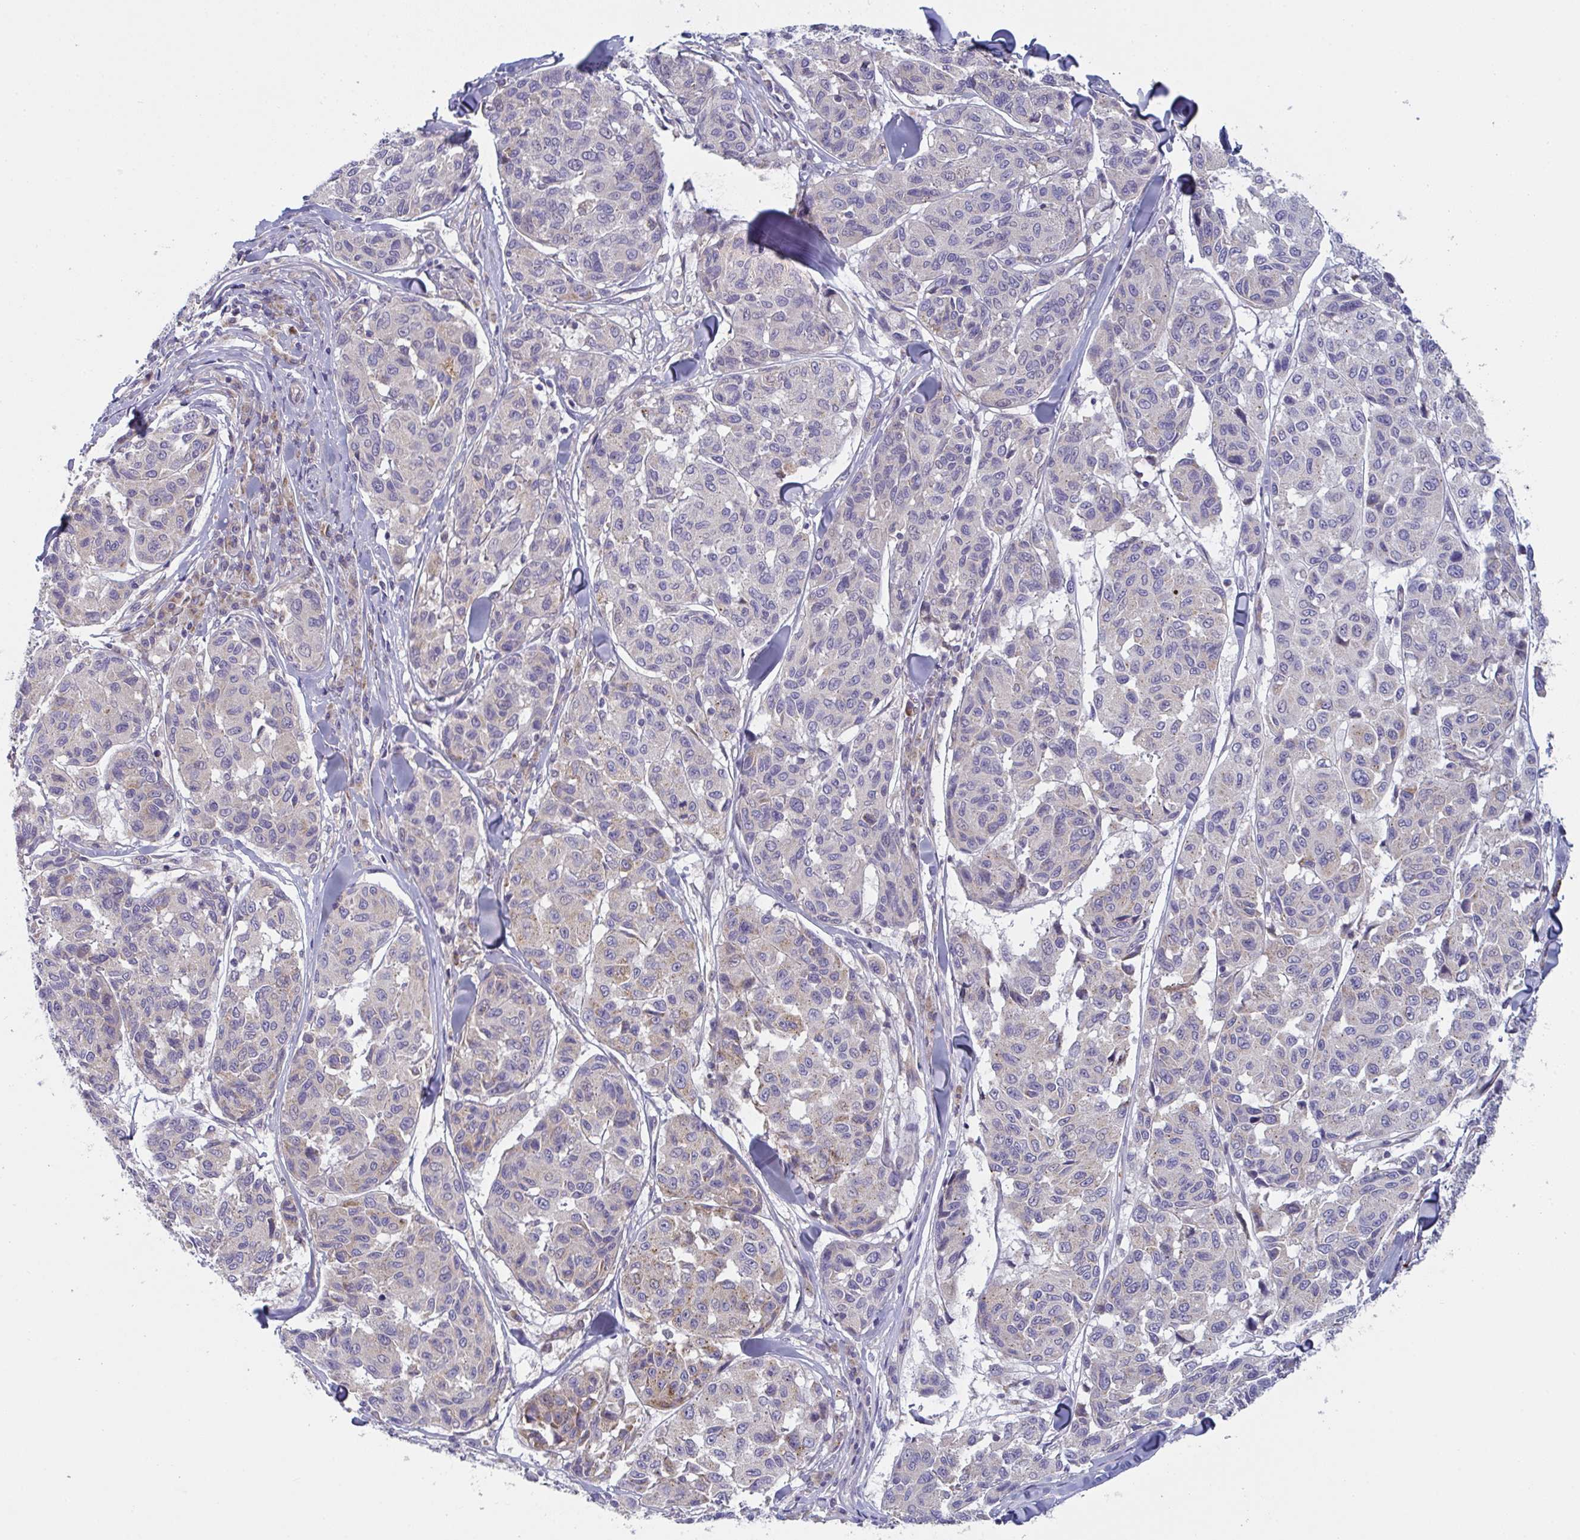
{"staining": {"intensity": "moderate", "quantity": "<25%", "location": "cytoplasmic/membranous"}, "tissue": "melanoma", "cell_type": "Tumor cells", "image_type": "cancer", "snomed": [{"axis": "morphology", "description": "Malignant melanoma, NOS"}, {"axis": "topography", "description": "Skin"}], "caption": "A brown stain shows moderate cytoplasmic/membranous positivity of a protein in melanoma tumor cells.", "gene": "MRPS2", "patient": {"sex": "female", "age": 66}}